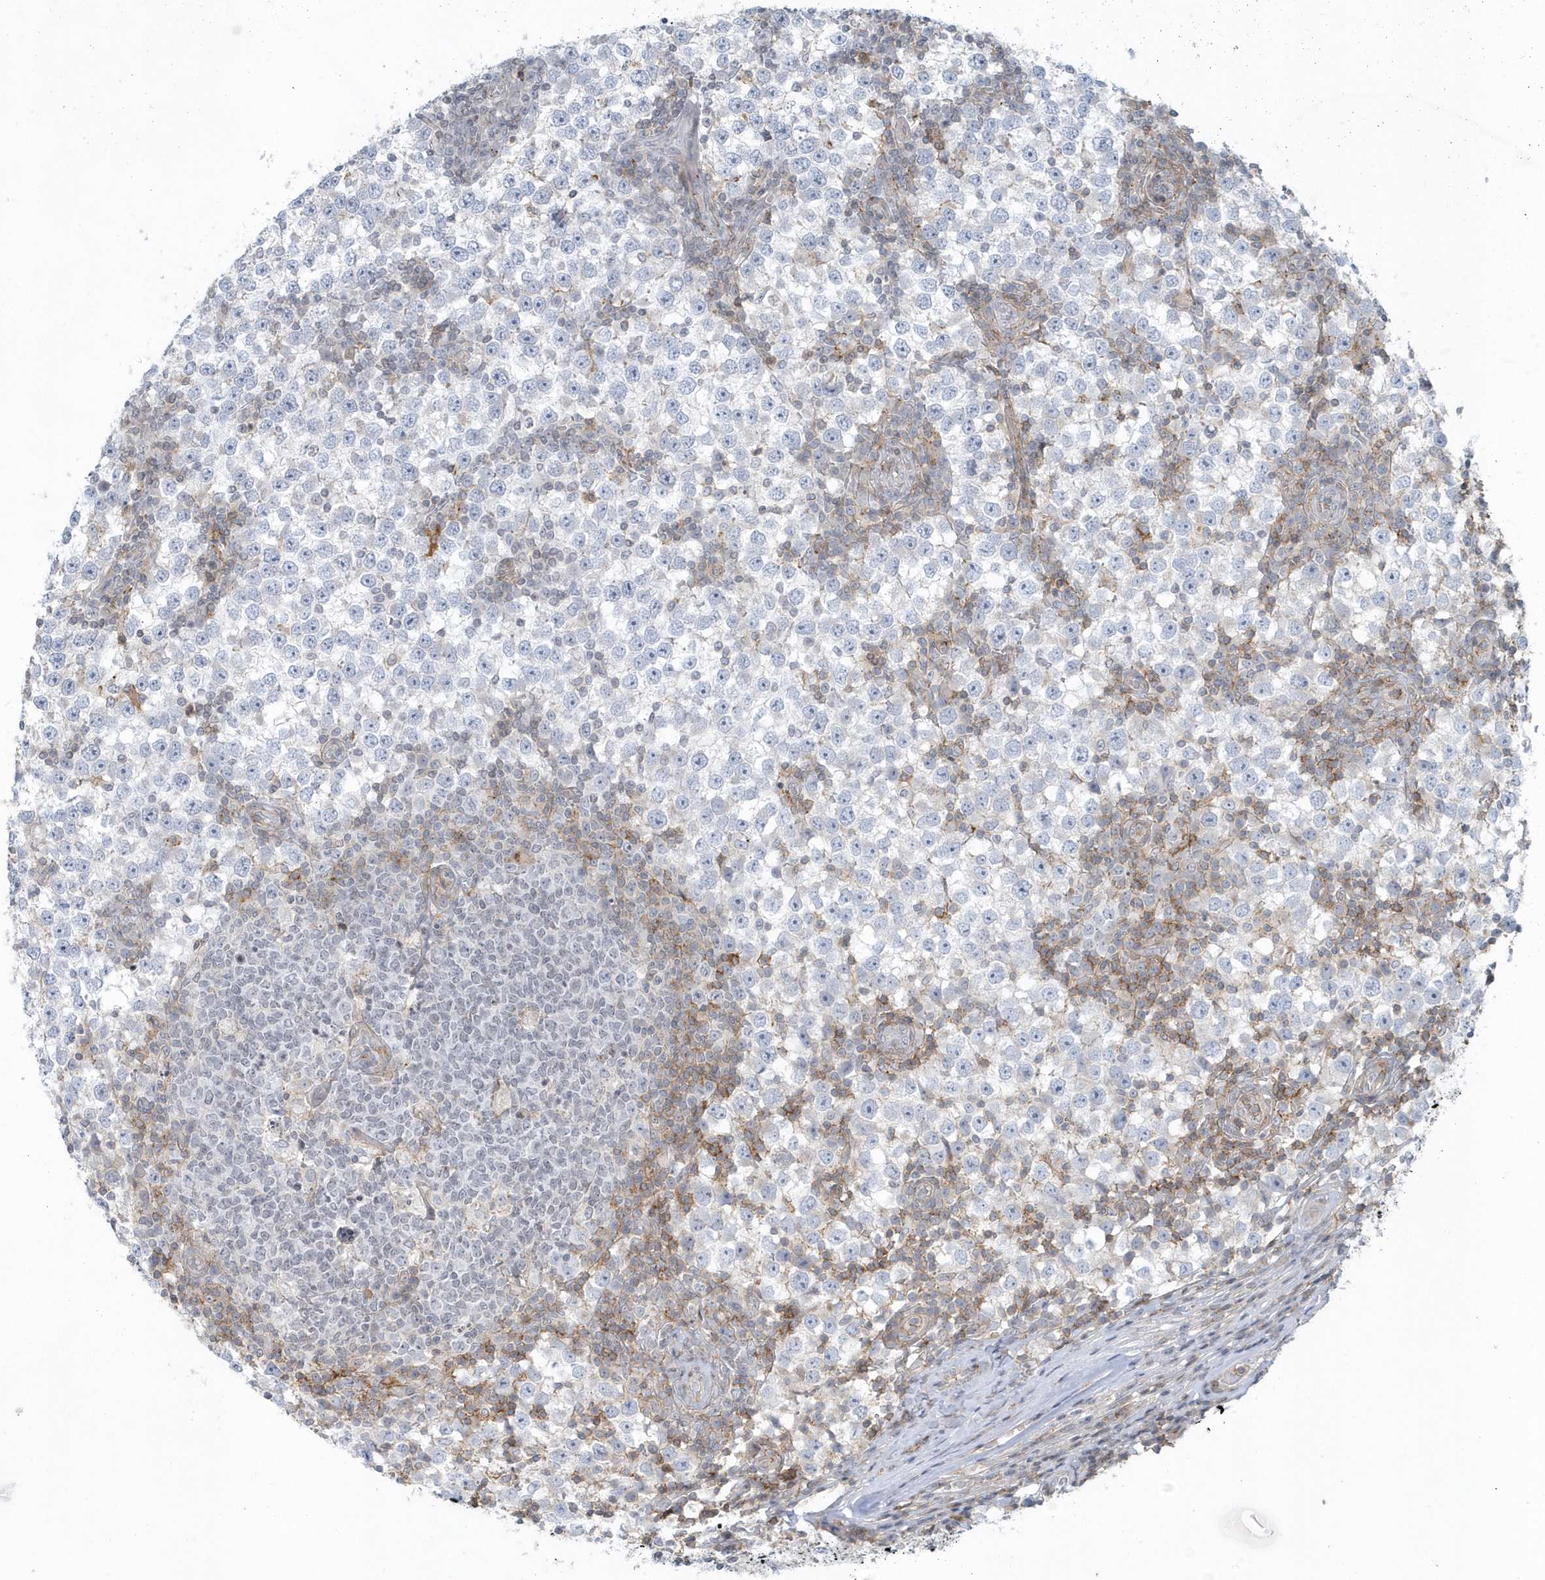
{"staining": {"intensity": "negative", "quantity": "none", "location": "none"}, "tissue": "testis cancer", "cell_type": "Tumor cells", "image_type": "cancer", "snomed": [{"axis": "morphology", "description": "Seminoma, NOS"}, {"axis": "topography", "description": "Testis"}], "caption": "Testis seminoma was stained to show a protein in brown. There is no significant positivity in tumor cells. (IHC, brightfield microscopy, high magnification).", "gene": "CACNB2", "patient": {"sex": "male", "age": 65}}